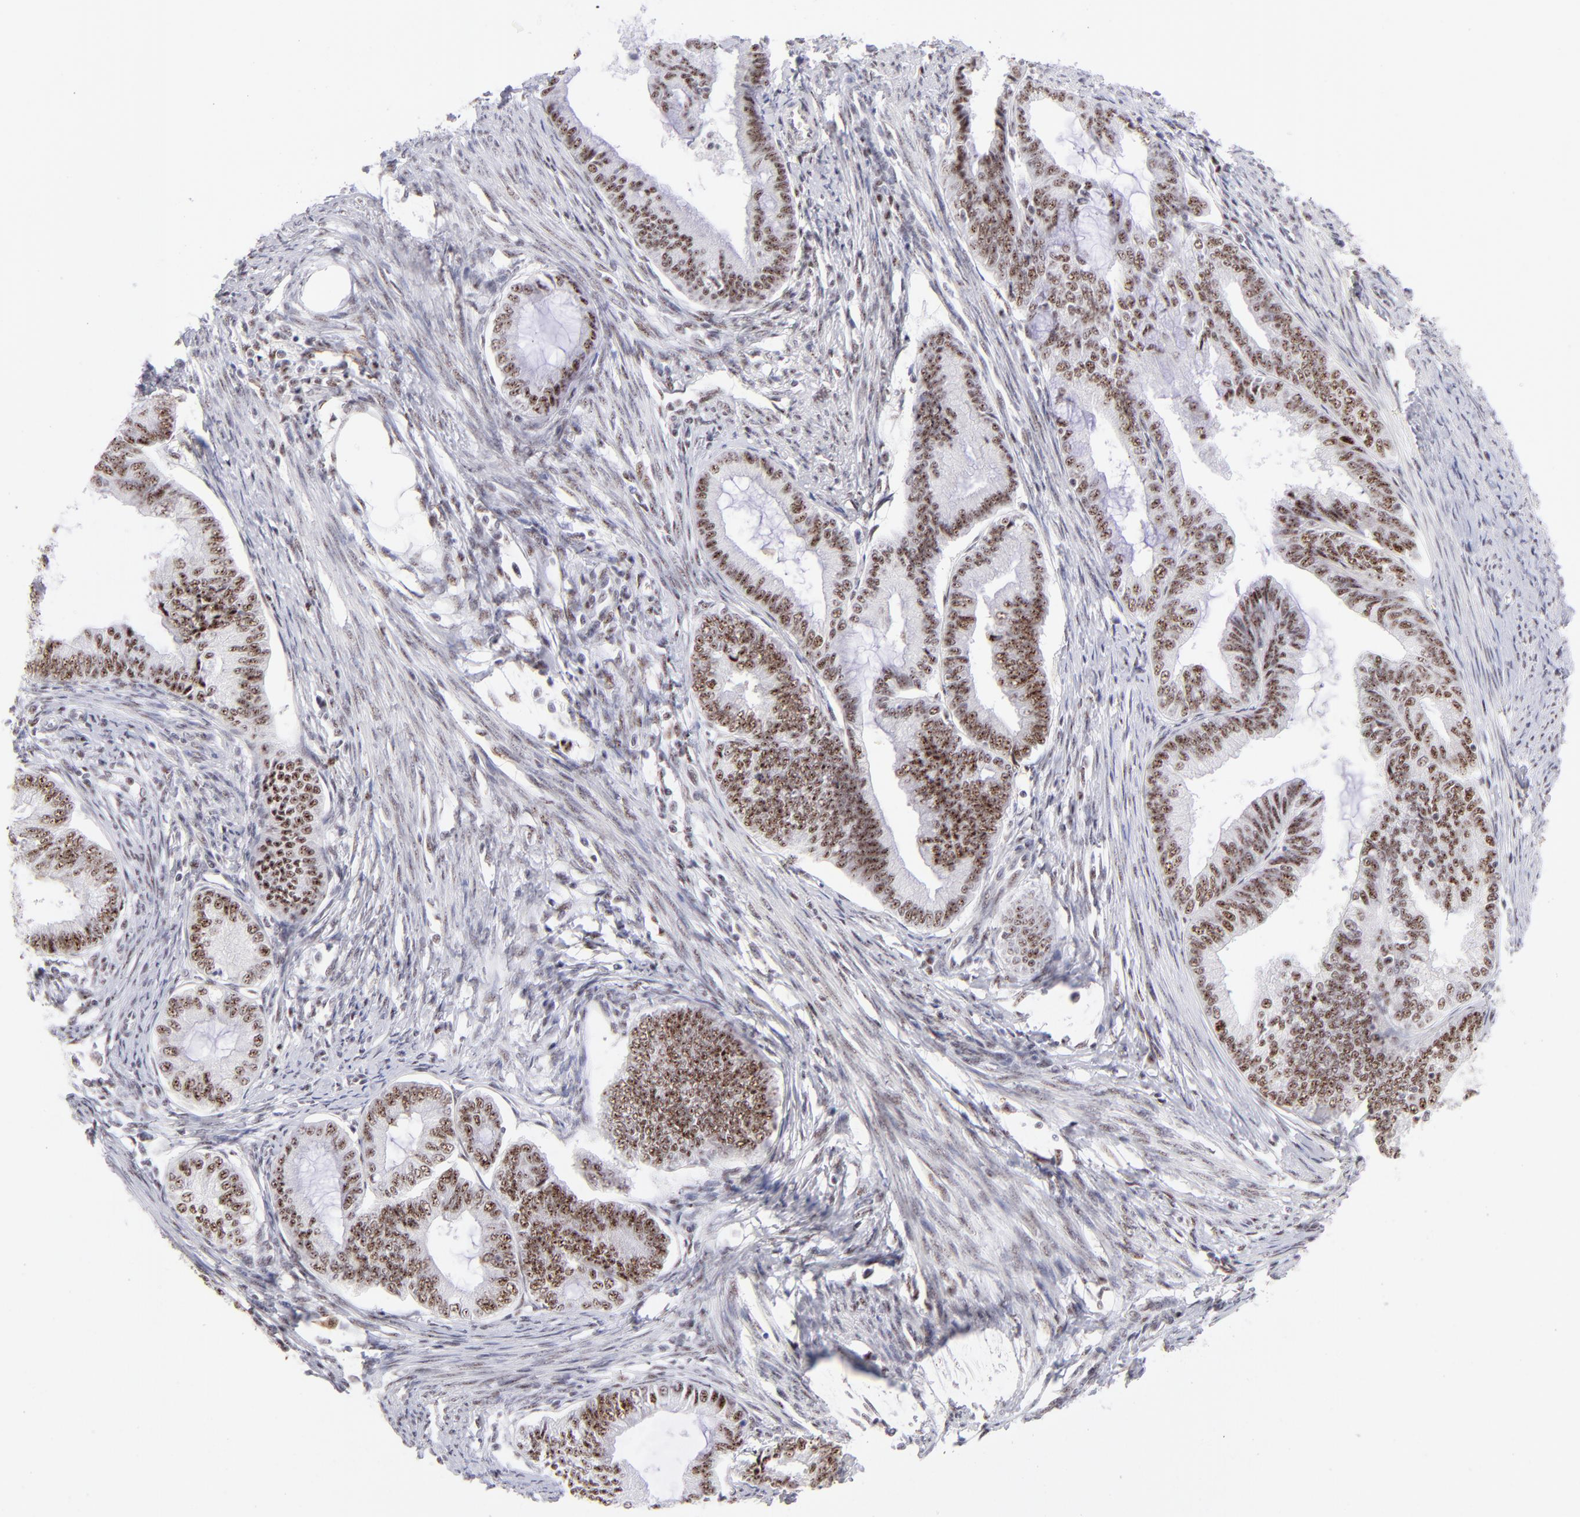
{"staining": {"intensity": "moderate", "quantity": ">75%", "location": "nuclear"}, "tissue": "endometrial cancer", "cell_type": "Tumor cells", "image_type": "cancer", "snomed": [{"axis": "morphology", "description": "Adenocarcinoma, NOS"}, {"axis": "topography", "description": "Endometrium"}], "caption": "Brown immunohistochemical staining in human endometrial cancer (adenocarcinoma) exhibits moderate nuclear positivity in approximately >75% of tumor cells. (DAB IHC, brown staining for protein, blue staining for nuclei).", "gene": "CDC25C", "patient": {"sex": "female", "age": 86}}